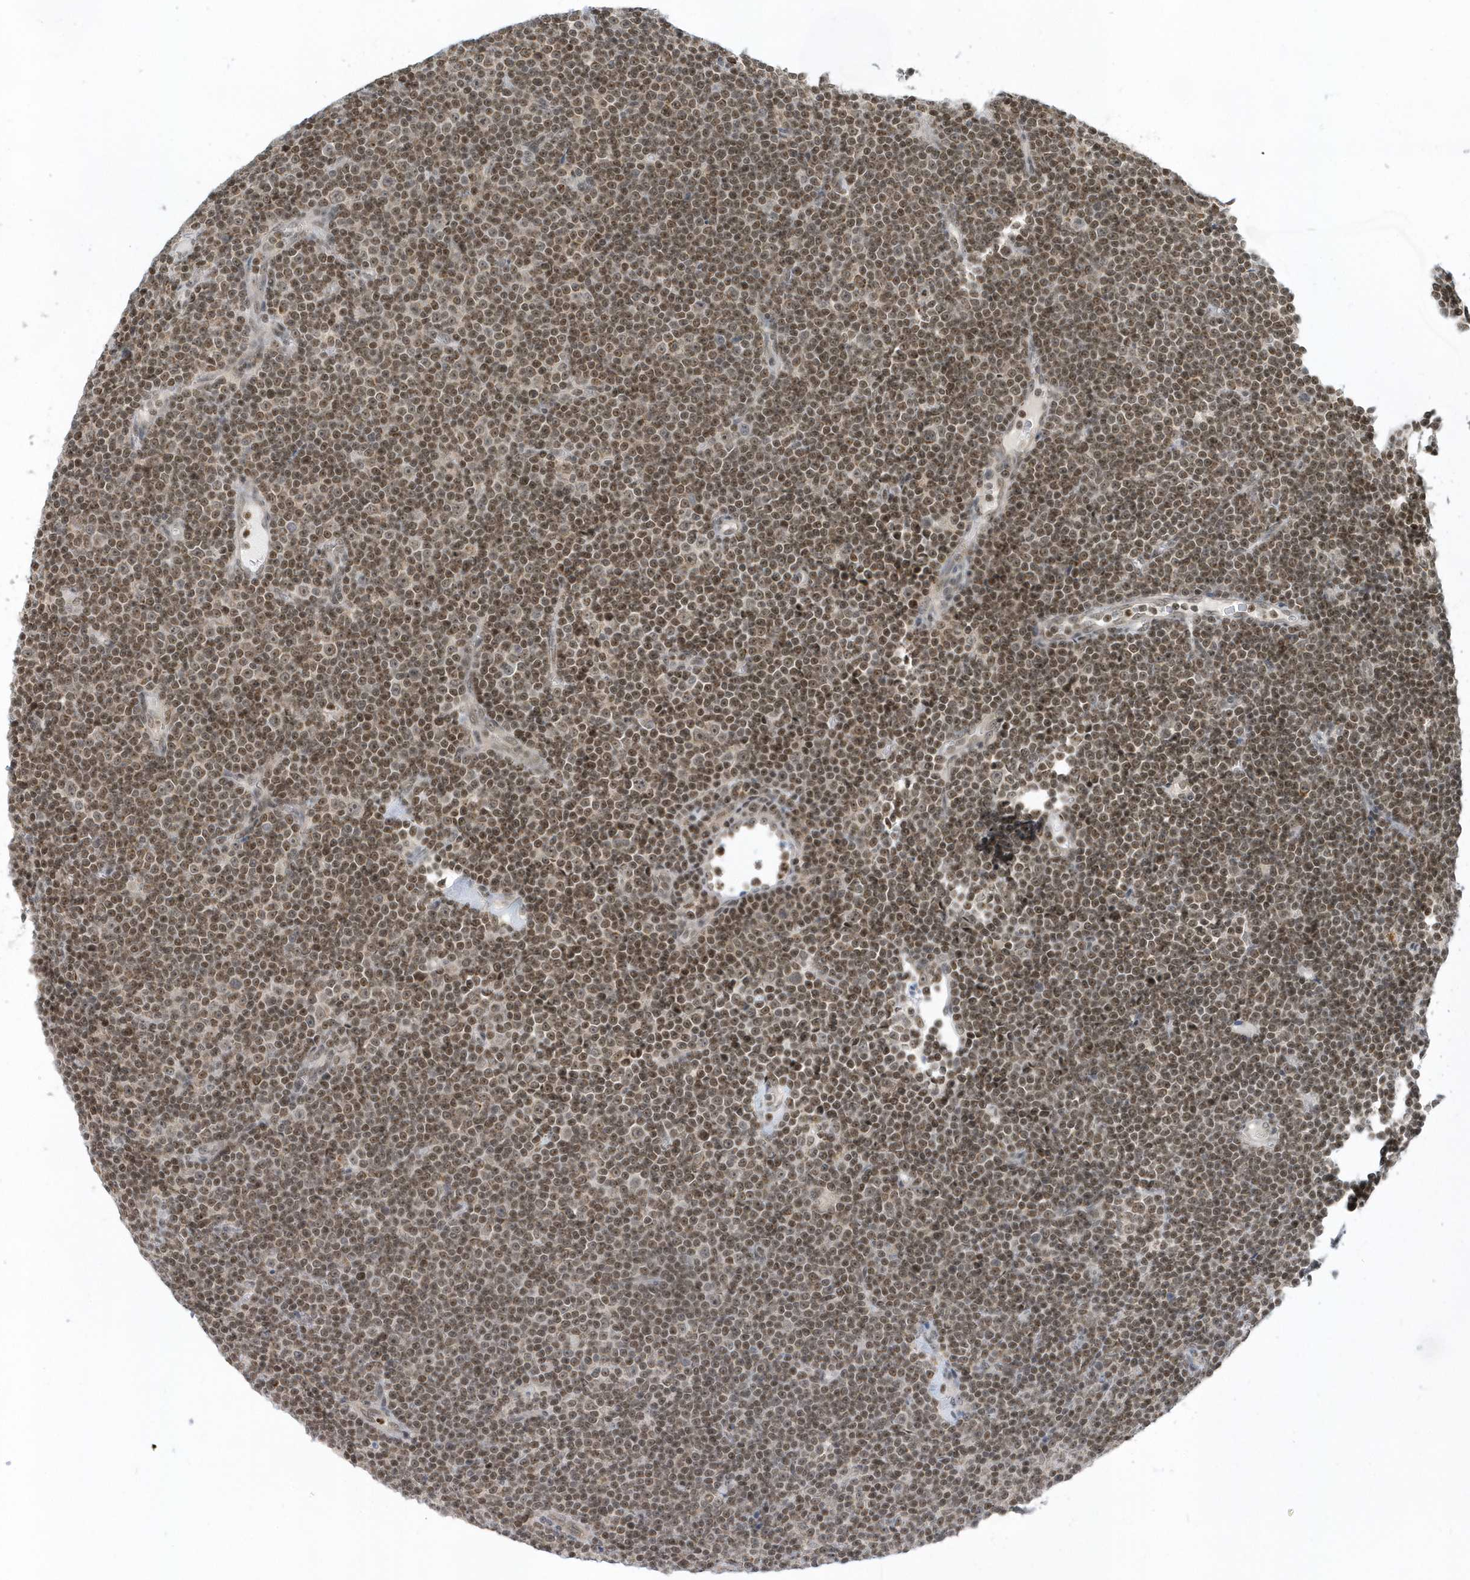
{"staining": {"intensity": "moderate", "quantity": ">75%", "location": "nuclear"}, "tissue": "lymphoma", "cell_type": "Tumor cells", "image_type": "cancer", "snomed": [{"axis": "morphology", "description": "Malignant lymphoma, non-Hodgkin's type, Low grade"}, {"axis": "topography", "description": "Lymph node"}], "caption": "This micrograph shows immunohistochemistry (IHC) staining of human malignant lymphoma, non-Hodgkin's type (low-grade), with medium moderate nuclear expression in approximately >75% of tumor cells.", "gene": "ZNF740", "patient": {"sex": "female", "age": 67}}